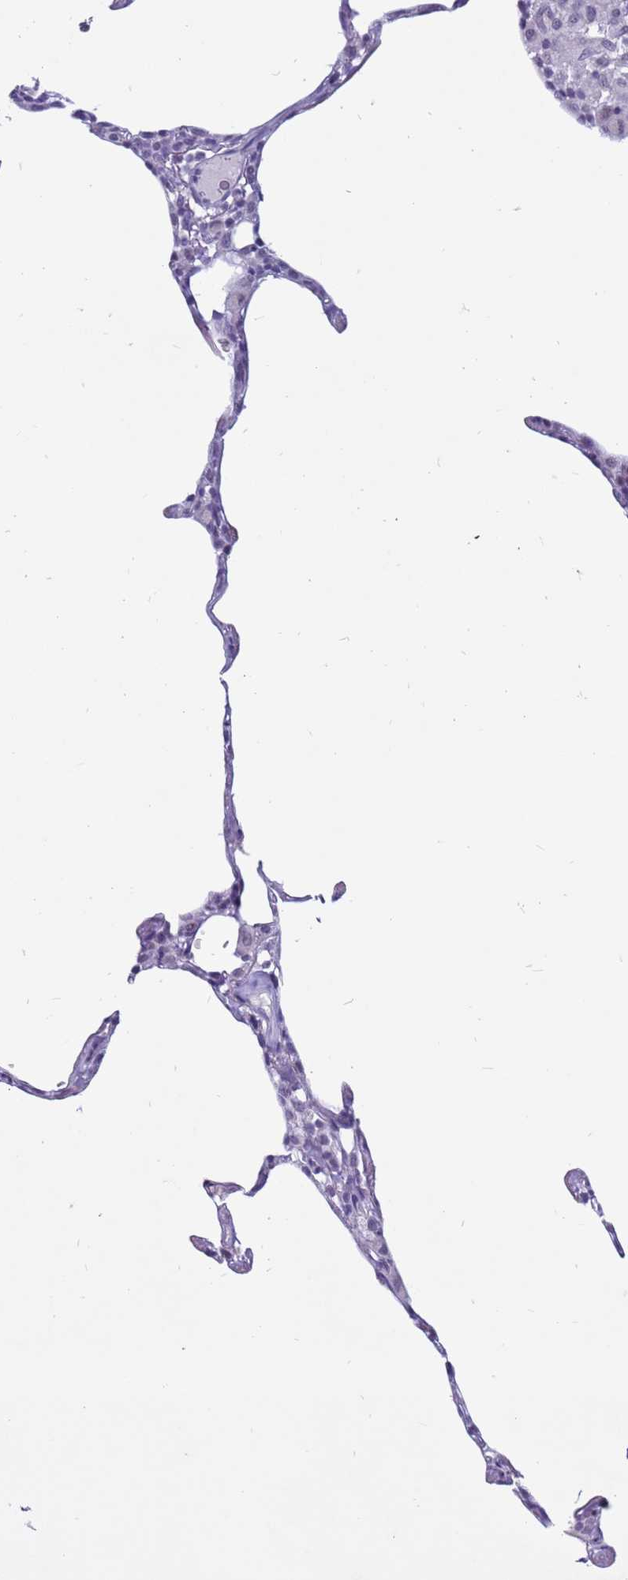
{"staining": {"intensity": "negative", "quantity": "none", "location": "none"}, "tissue": "lung", "cell_type": "Alveolar cells", "image_type": "normal", "snomed": [{"axis": "morphology", "description": "Normal tissue, NOS"}, {"axis": "topography", "description": "Lung"}], "caption": "An image of human lung is negative for staining in alveolar cells.", "gene": "CDK2AP2", "patient": {"sex": "female", "age": 57}}